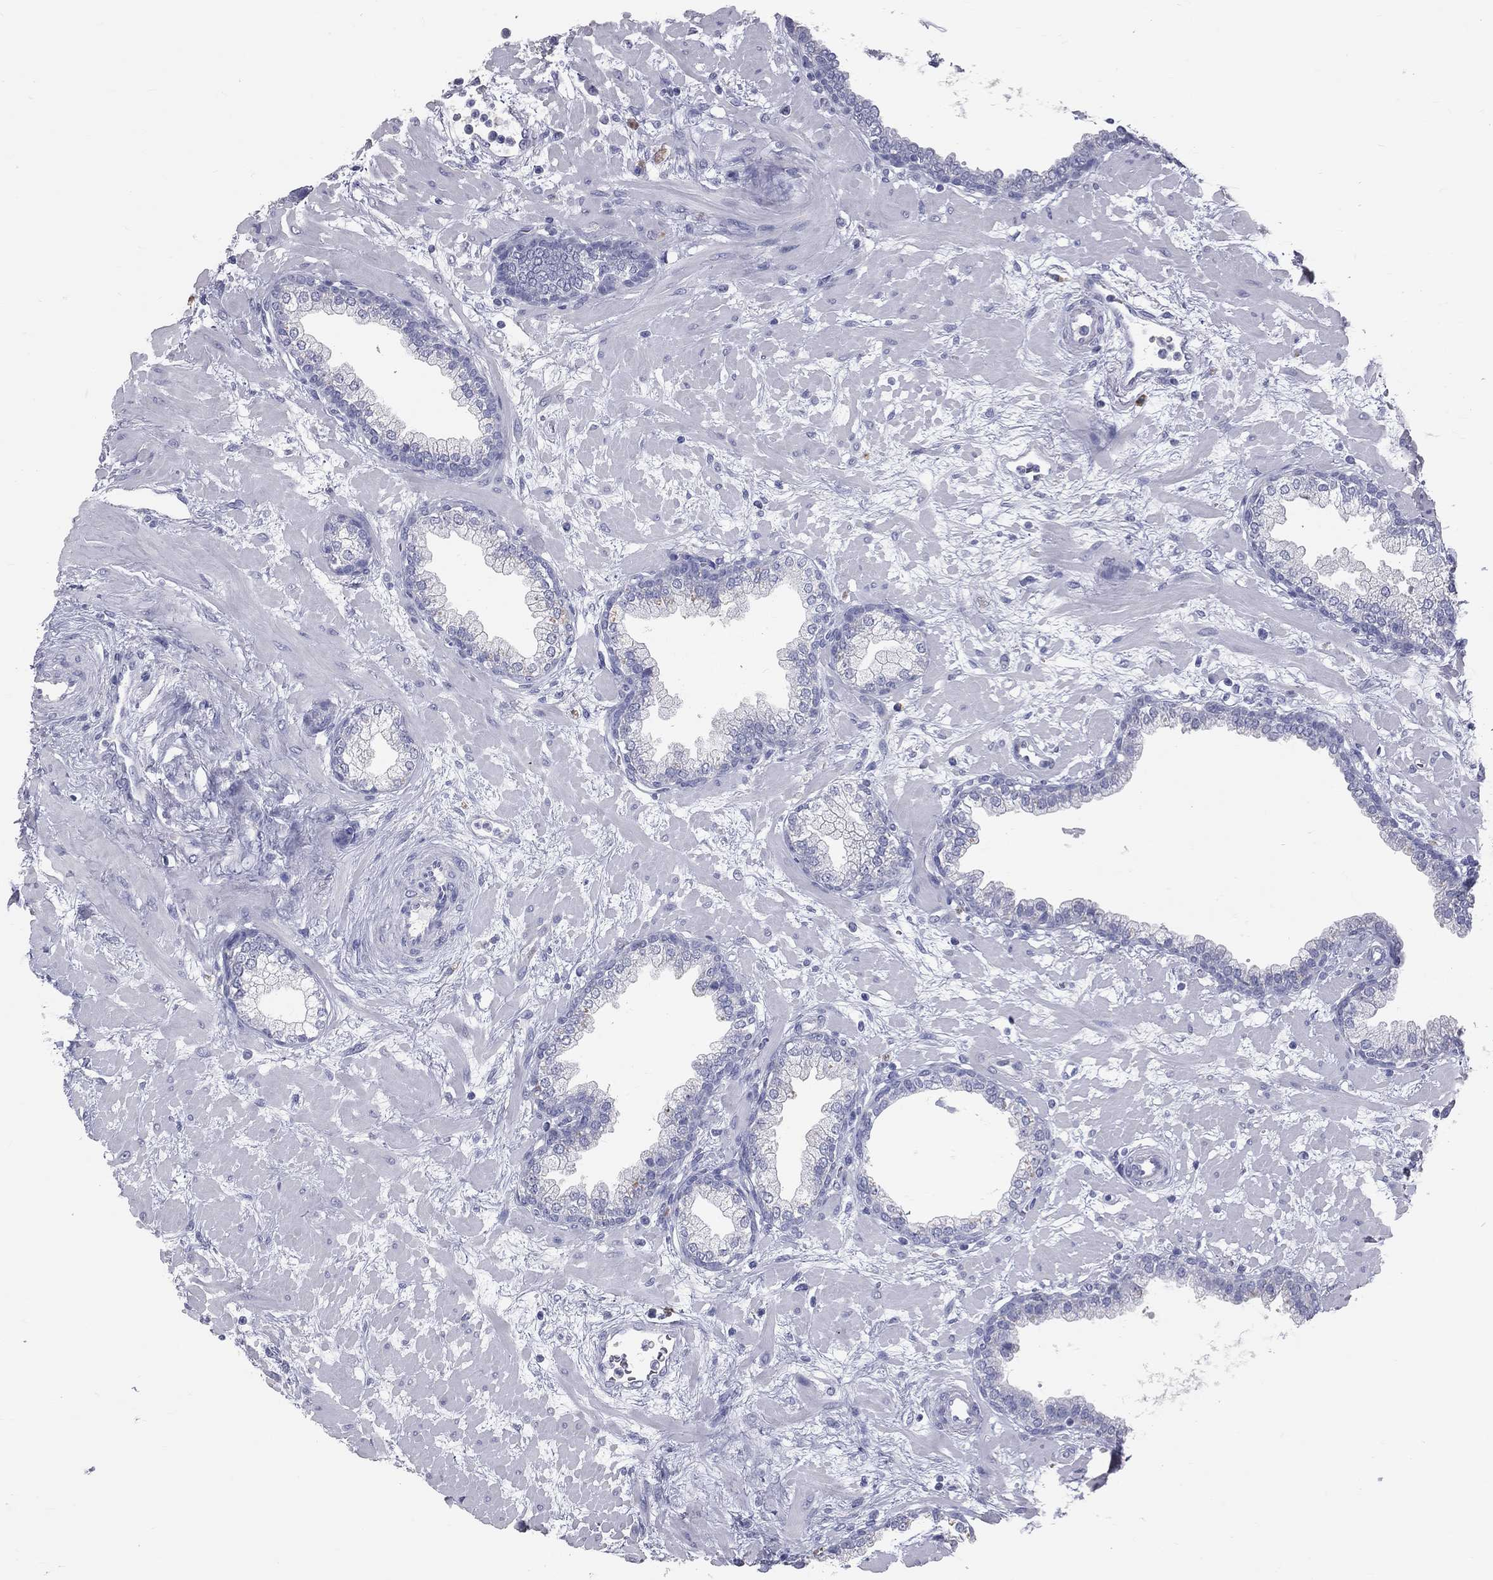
{"staining": {"intensity": "negative", "quantity": "none", "location": "none"}, "tissue": "prostate", "cell_type": "Glandular cells", "image_type": "normal", "snomed": [{"axis": "morphology", "description": "Normal tissue, NOS"}, {"axis": "topography", "description": "Prostate"}], "caption": "DAB immunohistochemical staining of benign human prostate shows no significant positivity in glandular cells. The staining was performed using DAB (3,3'-diaminobenzidine) to visualize the protein expression in brown, while the nuclei were stained in blue with hematoxylin (Magnification: 20x).", "gene": "TFPI2", "patient": {"sex": "male", "age": 63}}